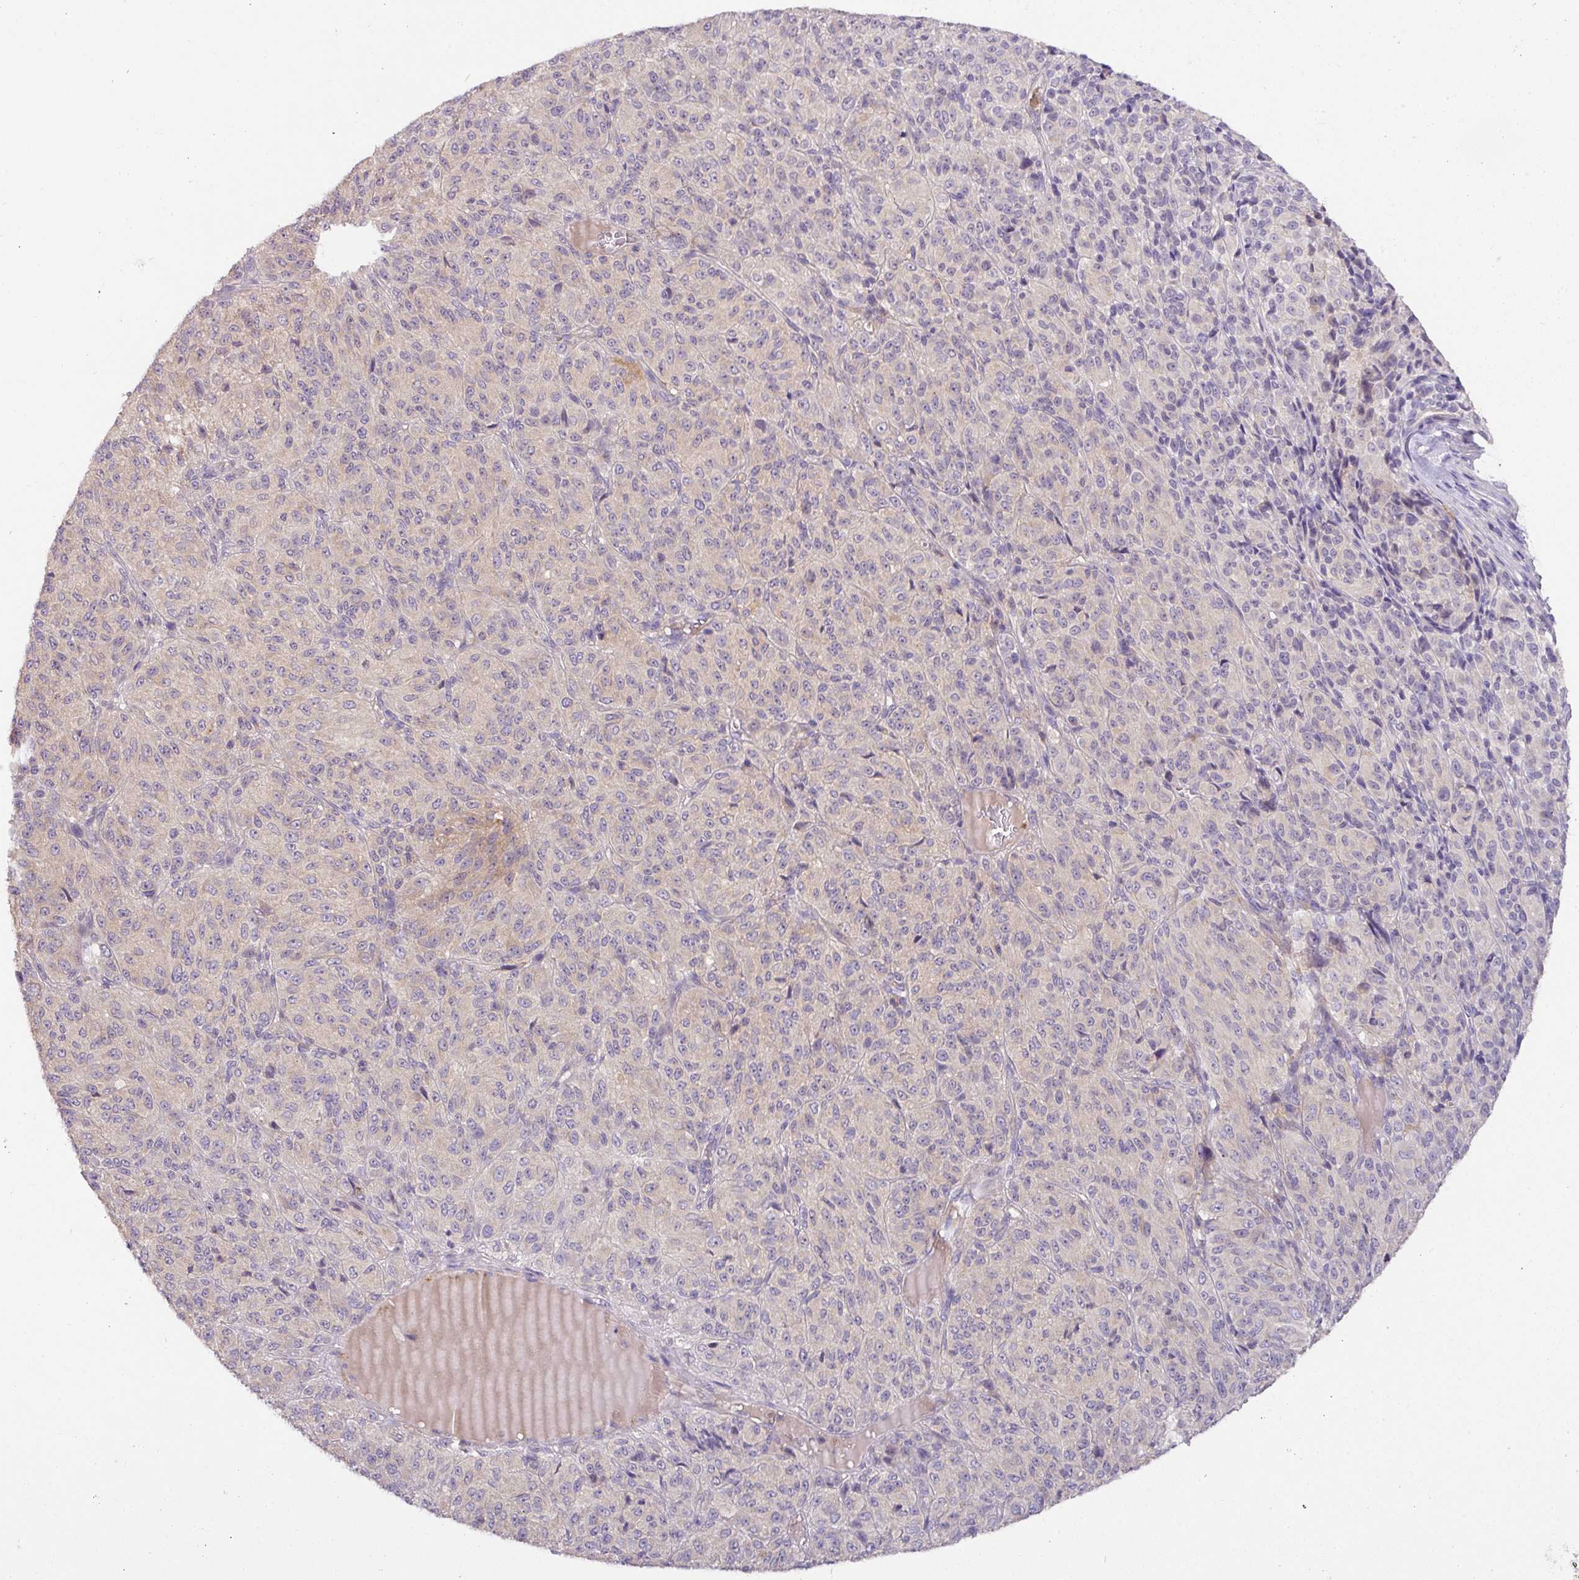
{"staining": {"intensity": "negative", "quantity": "none", "location": "none"}, "tissue": "melanoma", "cell_type": "Tumor cells", "image_type": "cancer", "snomed": [{"axis": "morphology", "description": "Malignant melanoma, Metastatic site"}, {"axis": "topography", "description": "Brain"}], "caption": "Malignant melanoma (metastatic site) was stained to show a protein in brown. There is no significant positivity in tumor cells. (Immunohistochemistry (ihc), brightfield microscopy, high magnification).", "gene": "HOXC13", "patient": {"sex": "female", "age": 56}}